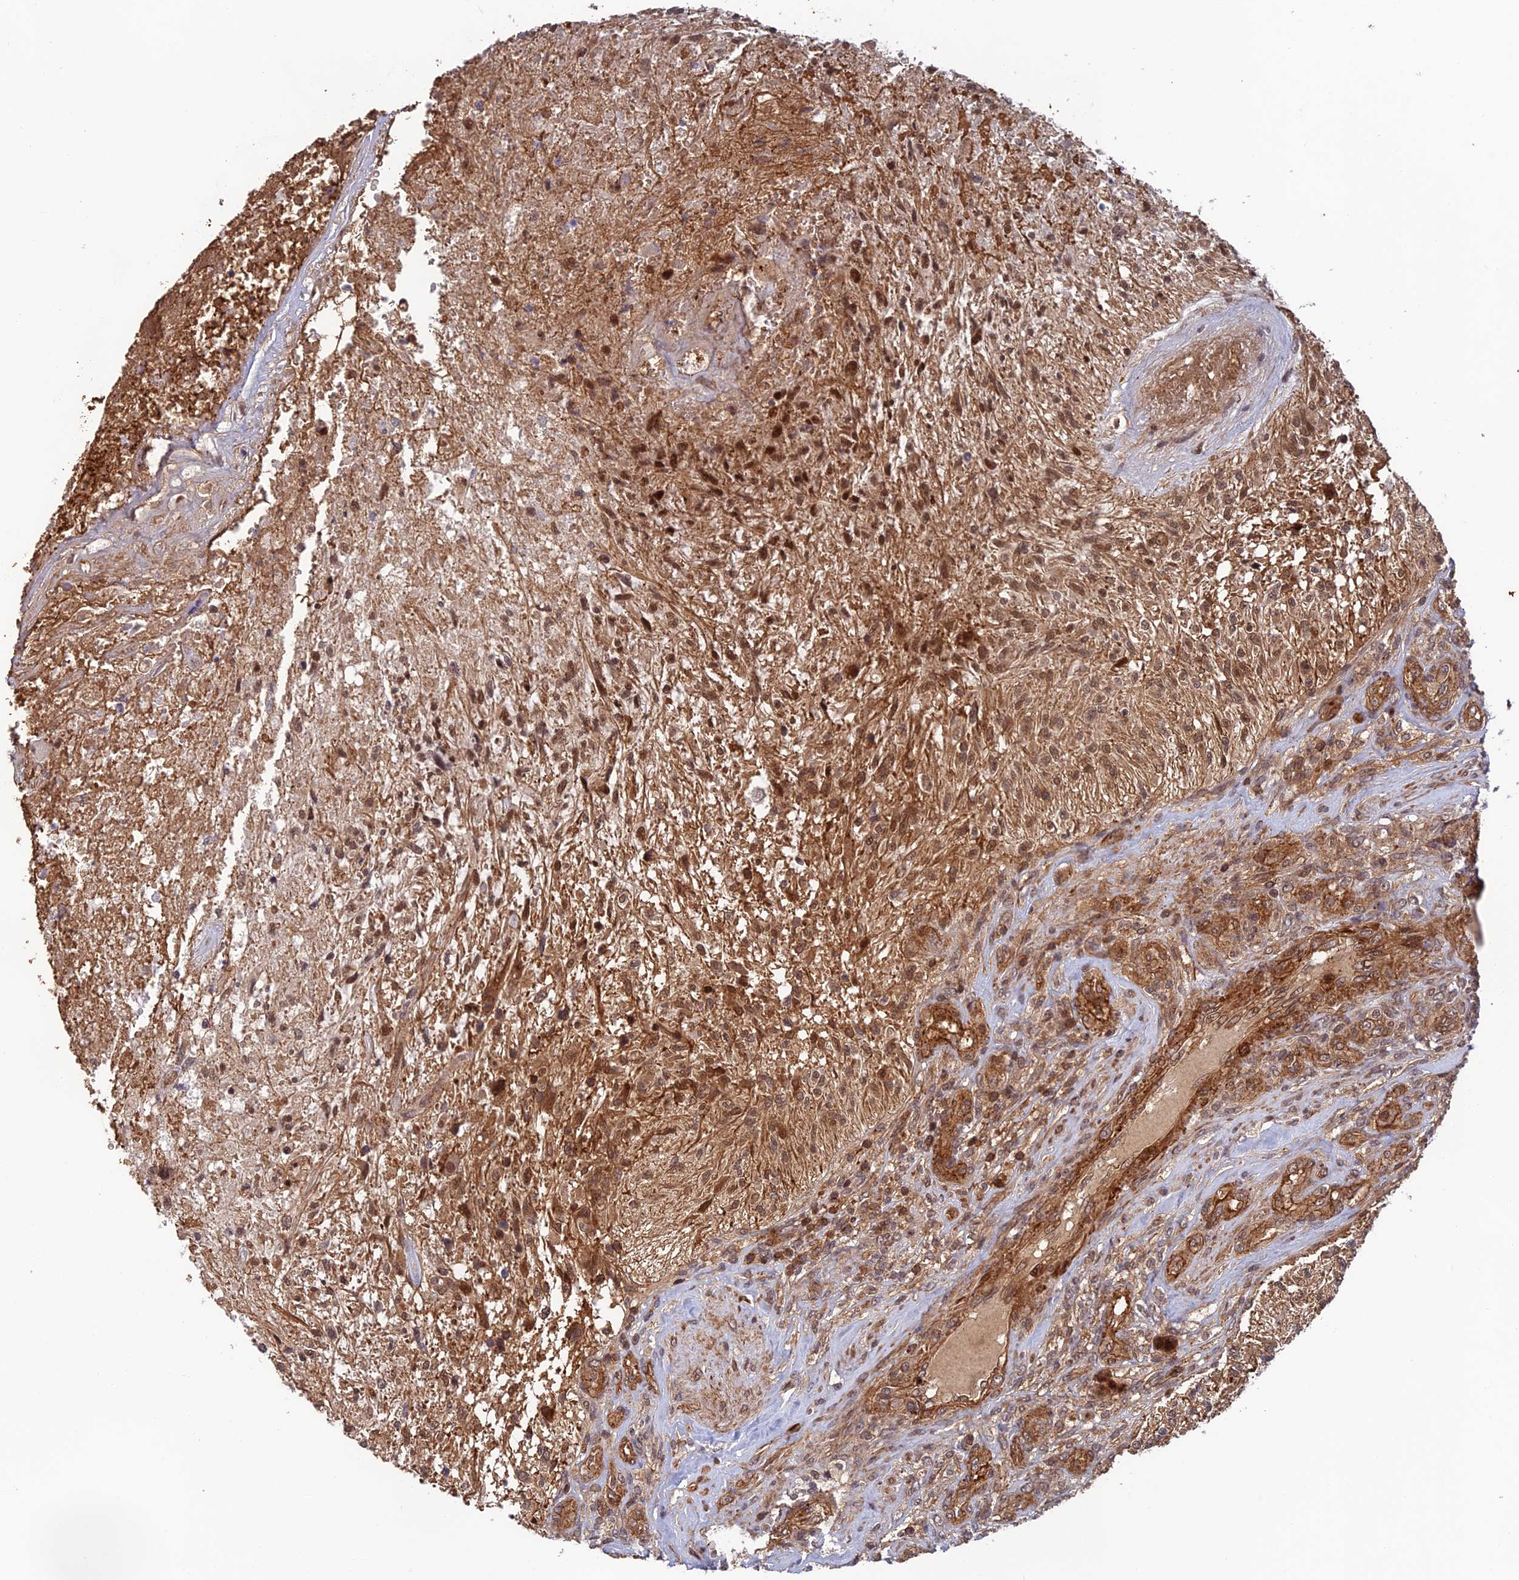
{"staining": {"intensity": "moderate", "quantity": ">75%", "location": "cytoplasmic/membranous,nuclear"}, "tissue": "glioma", "cell_type": "Tumor cells", "image_type": "cancer", "snomed": [{"axis": "morphology", "description": "Glioma, malignant, High grade"}, {"axis": "topography", "description": "Brain"}], "caption": "Protein staining exhibits moderate cytoplasmic/membranous and nuclear expression in approximately >75% of tumor cells in glioma.", "gene": "OSBPL1A", "patient": {"sex": "male", "age": 56}}